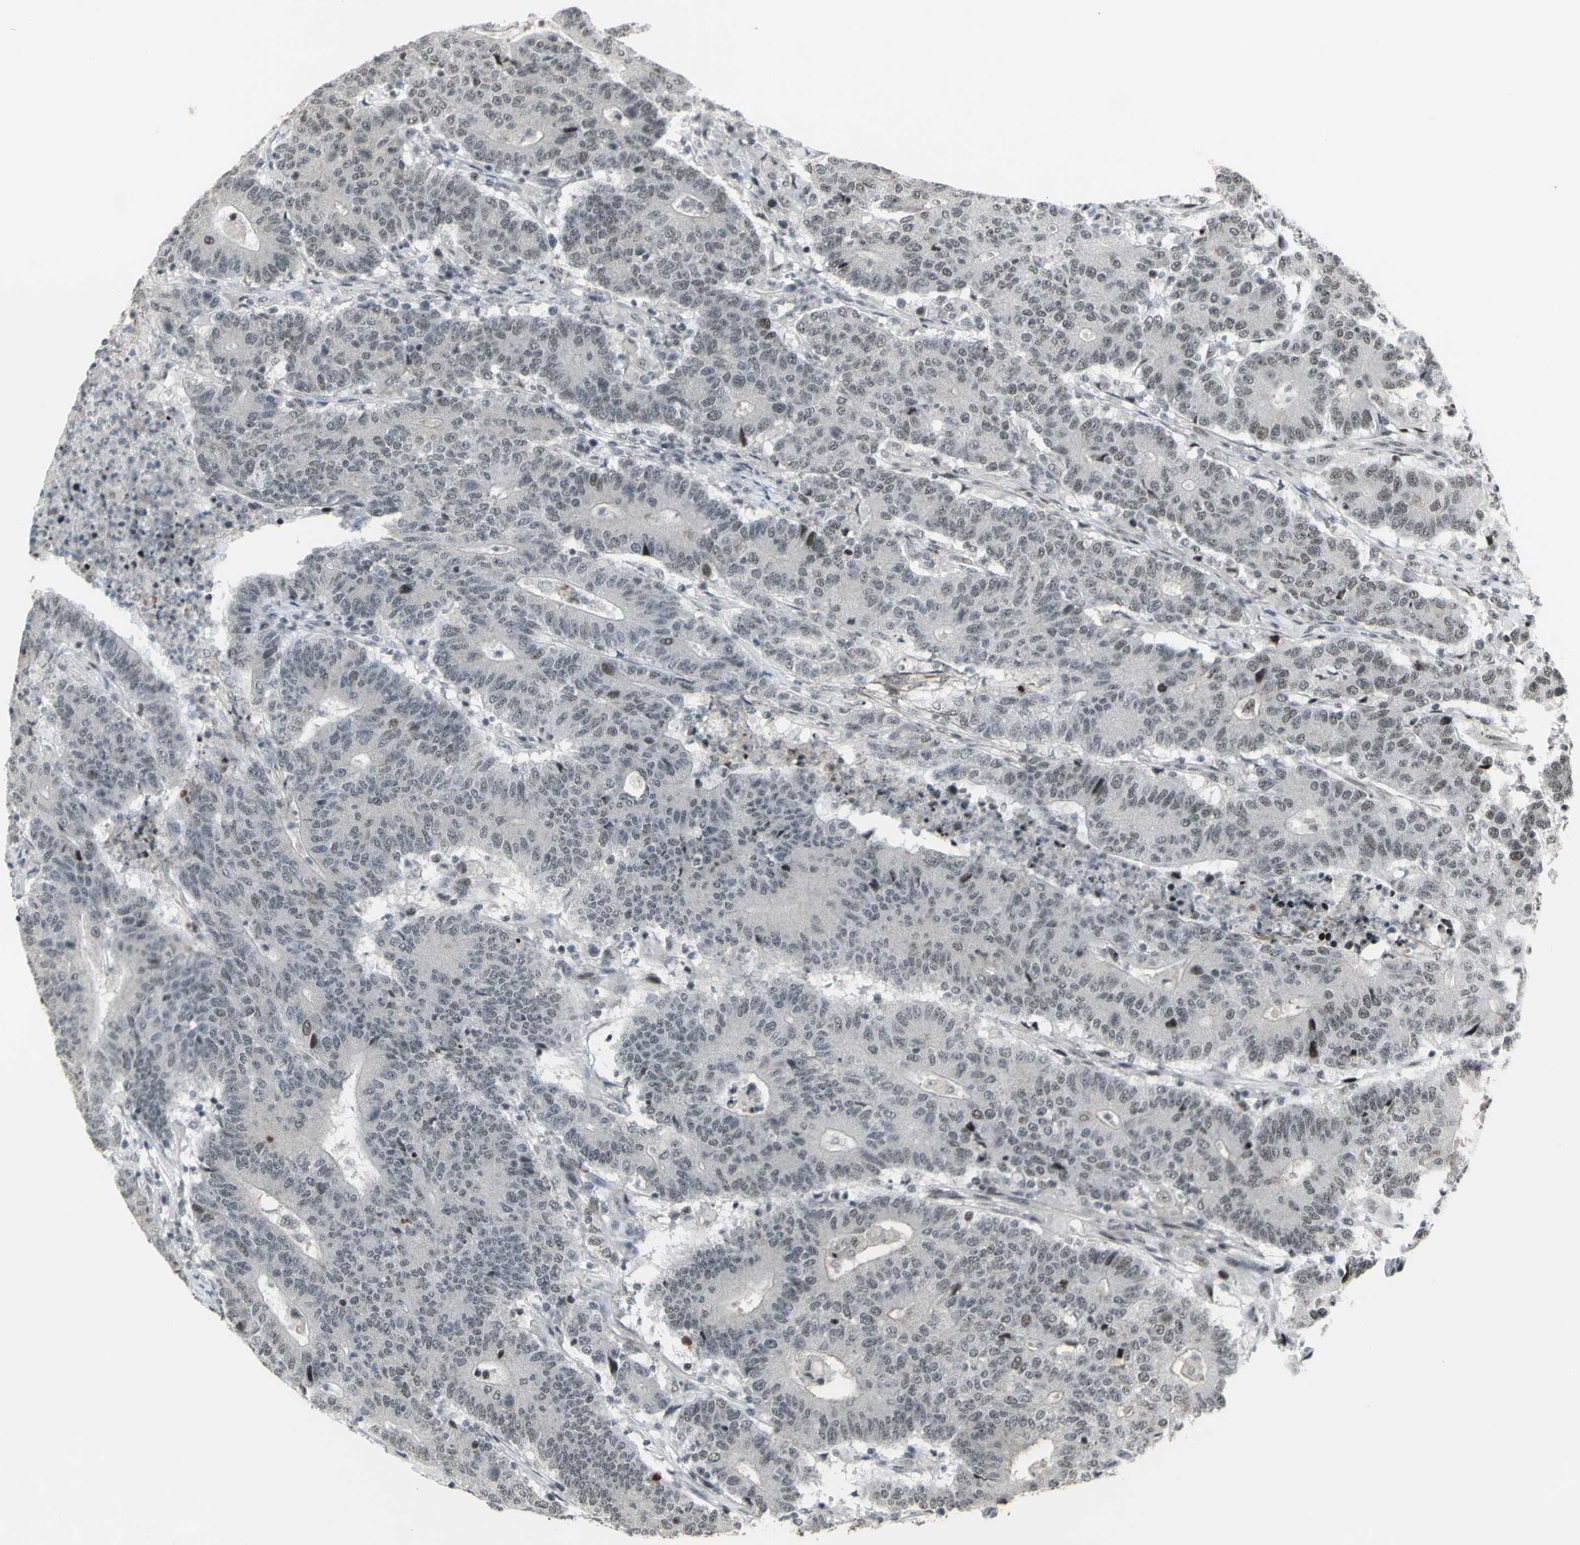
{"staining": {"intensity": "weak", "quantity": "<25%", "location": "nuclear"}, "tissue": "colorectal cancer", "cell_type": "Tumor cells", "image_type": "cancer", "snomed": [{"axis": "morphology", "description": "Normal tissue, NOS"}, {"axis": "morphology", "description": "Adenocarcinoma, NOS"}, {"axis": "topography", "description": "Colon"}], "caption": "This is an IHC micrograph of human colorectal cancer (adenocarcinoma). There is no positivity in tumor cells.", "gene": "SUPT6H", "patient": {"sex": "female", "age": 75}}